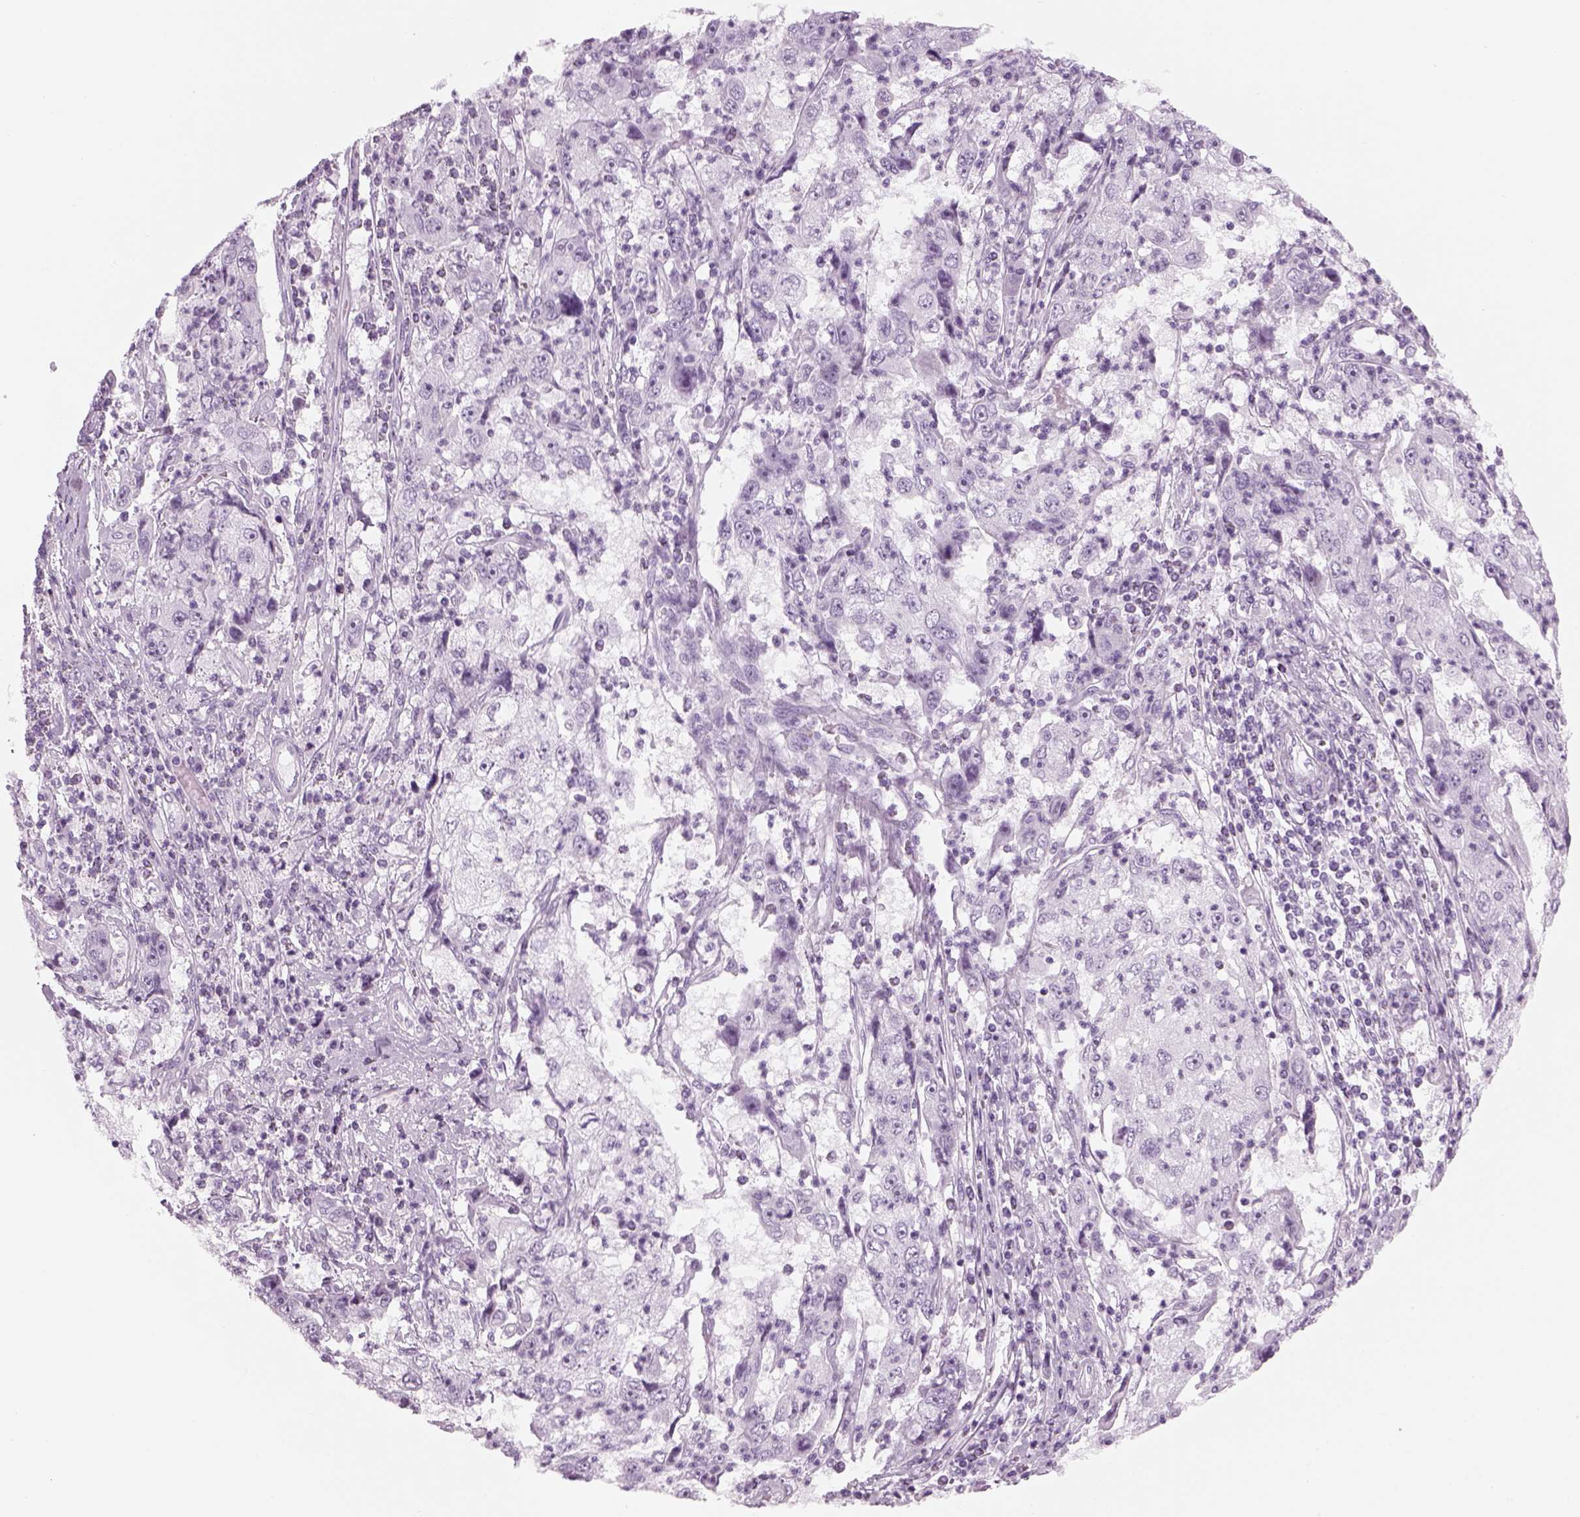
{"staining": {"intensity": "negative", "quantity": "none", "location": "none"}, "tissue": "cervical cancer", "cell_type": "Tumor cells", "image_type": "cancer", "snomed": [{"axis": "morphology", "description": "Squamous cell carcinoma, NOS"}, {"axis": "topography", "description": "Cervix"}], "caption": "Tumor cells show no significant protein positivity in squamous cell carcinoma (cervical).", "gene": "PABPC1L2B", "patient": {"sex": "female", "age": 36}}